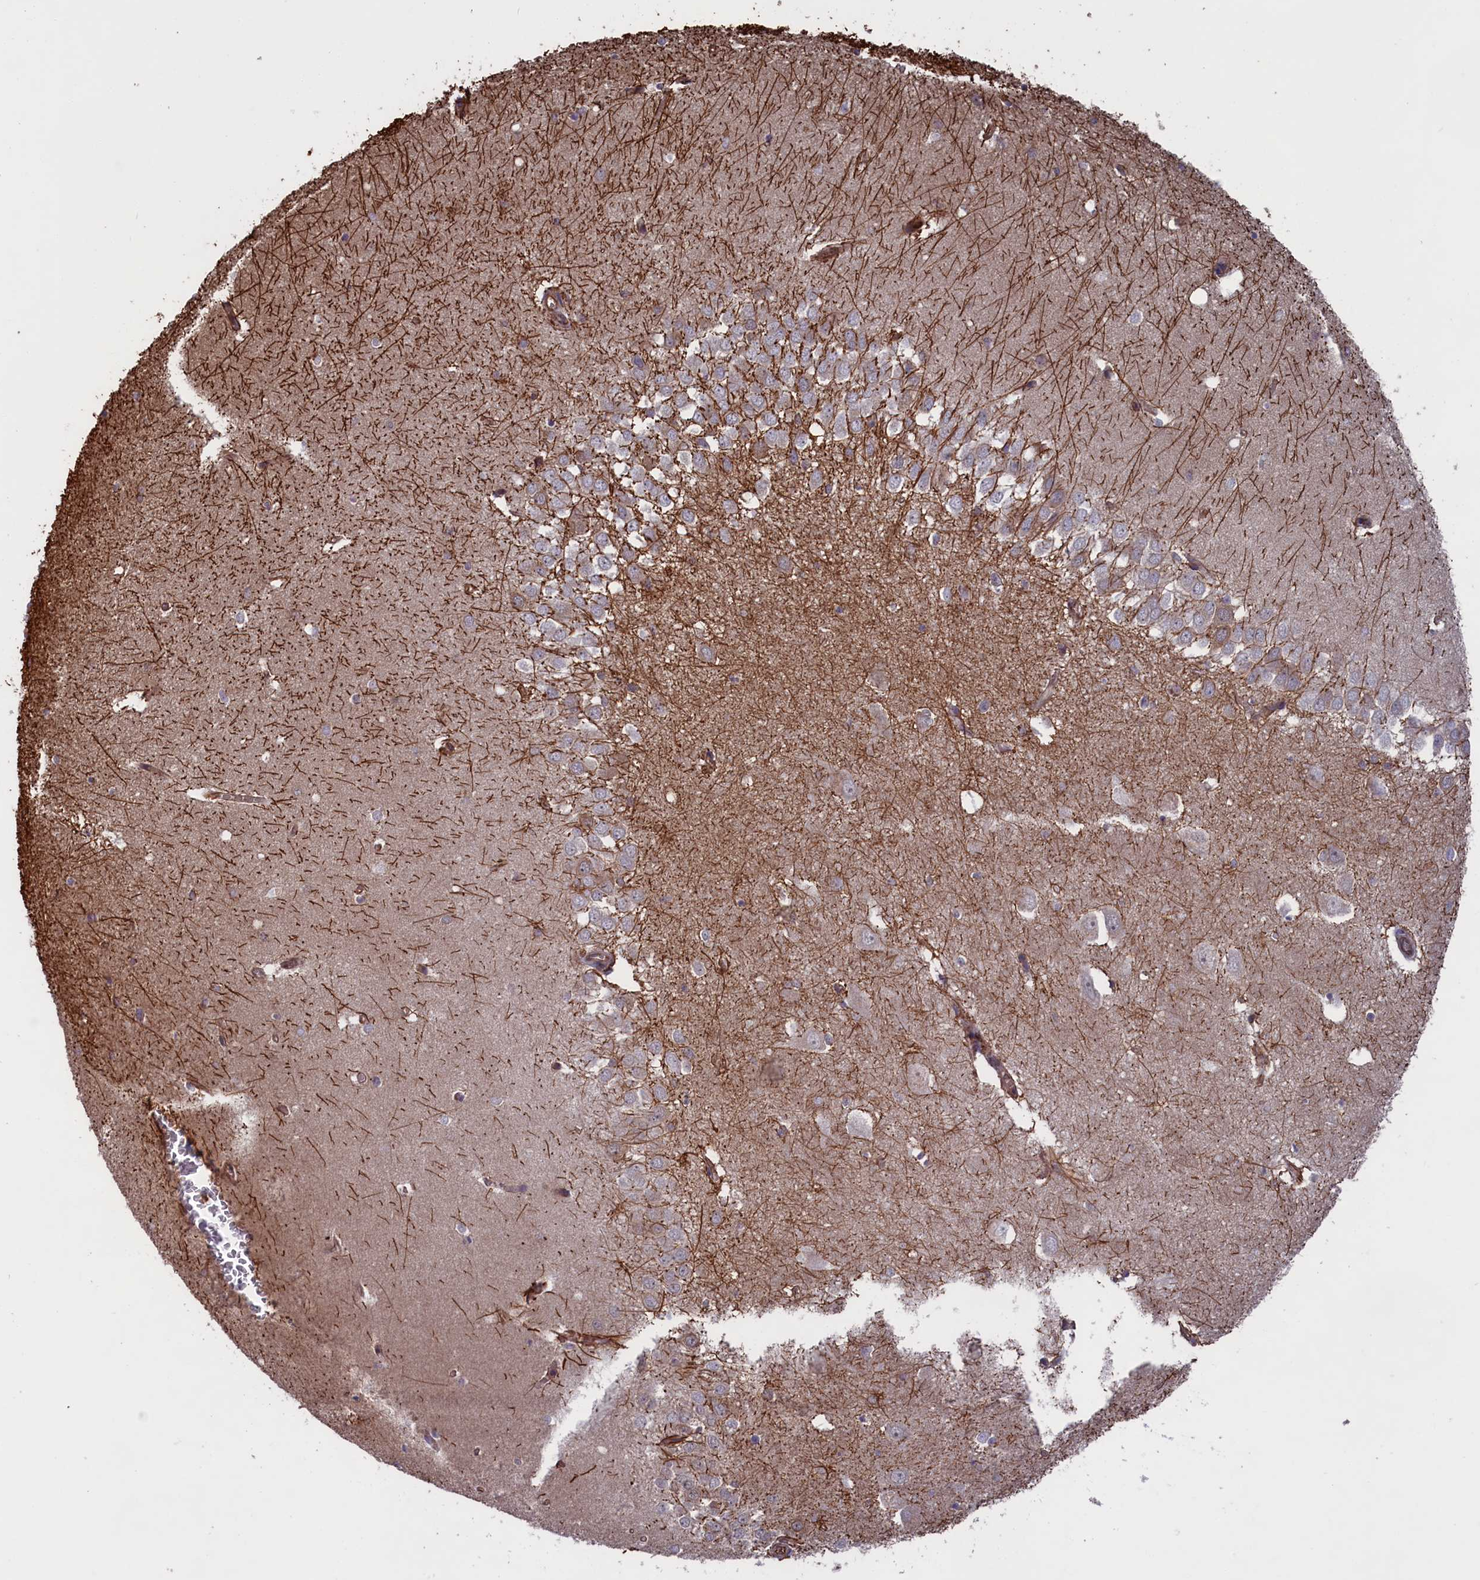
{"staining": {"intensity": "negative", "quantity": "none", "location": "none"}, "tissue": "hippocampus", "cell_type": "Glial cells", "image_type": "normal", "snomed": [{"axis": "morphology", "description": "Normal tissue, NOS"}, {"axis": "topography", "description": "Hippocampus"}], "caption": "This is an immunohistochemistry (IHC) histopathology image of normal human hippocampus. There is no positivity in glial cells.", "gene": "CCDC124", "patient": {"sex": "female", "age": 64}}